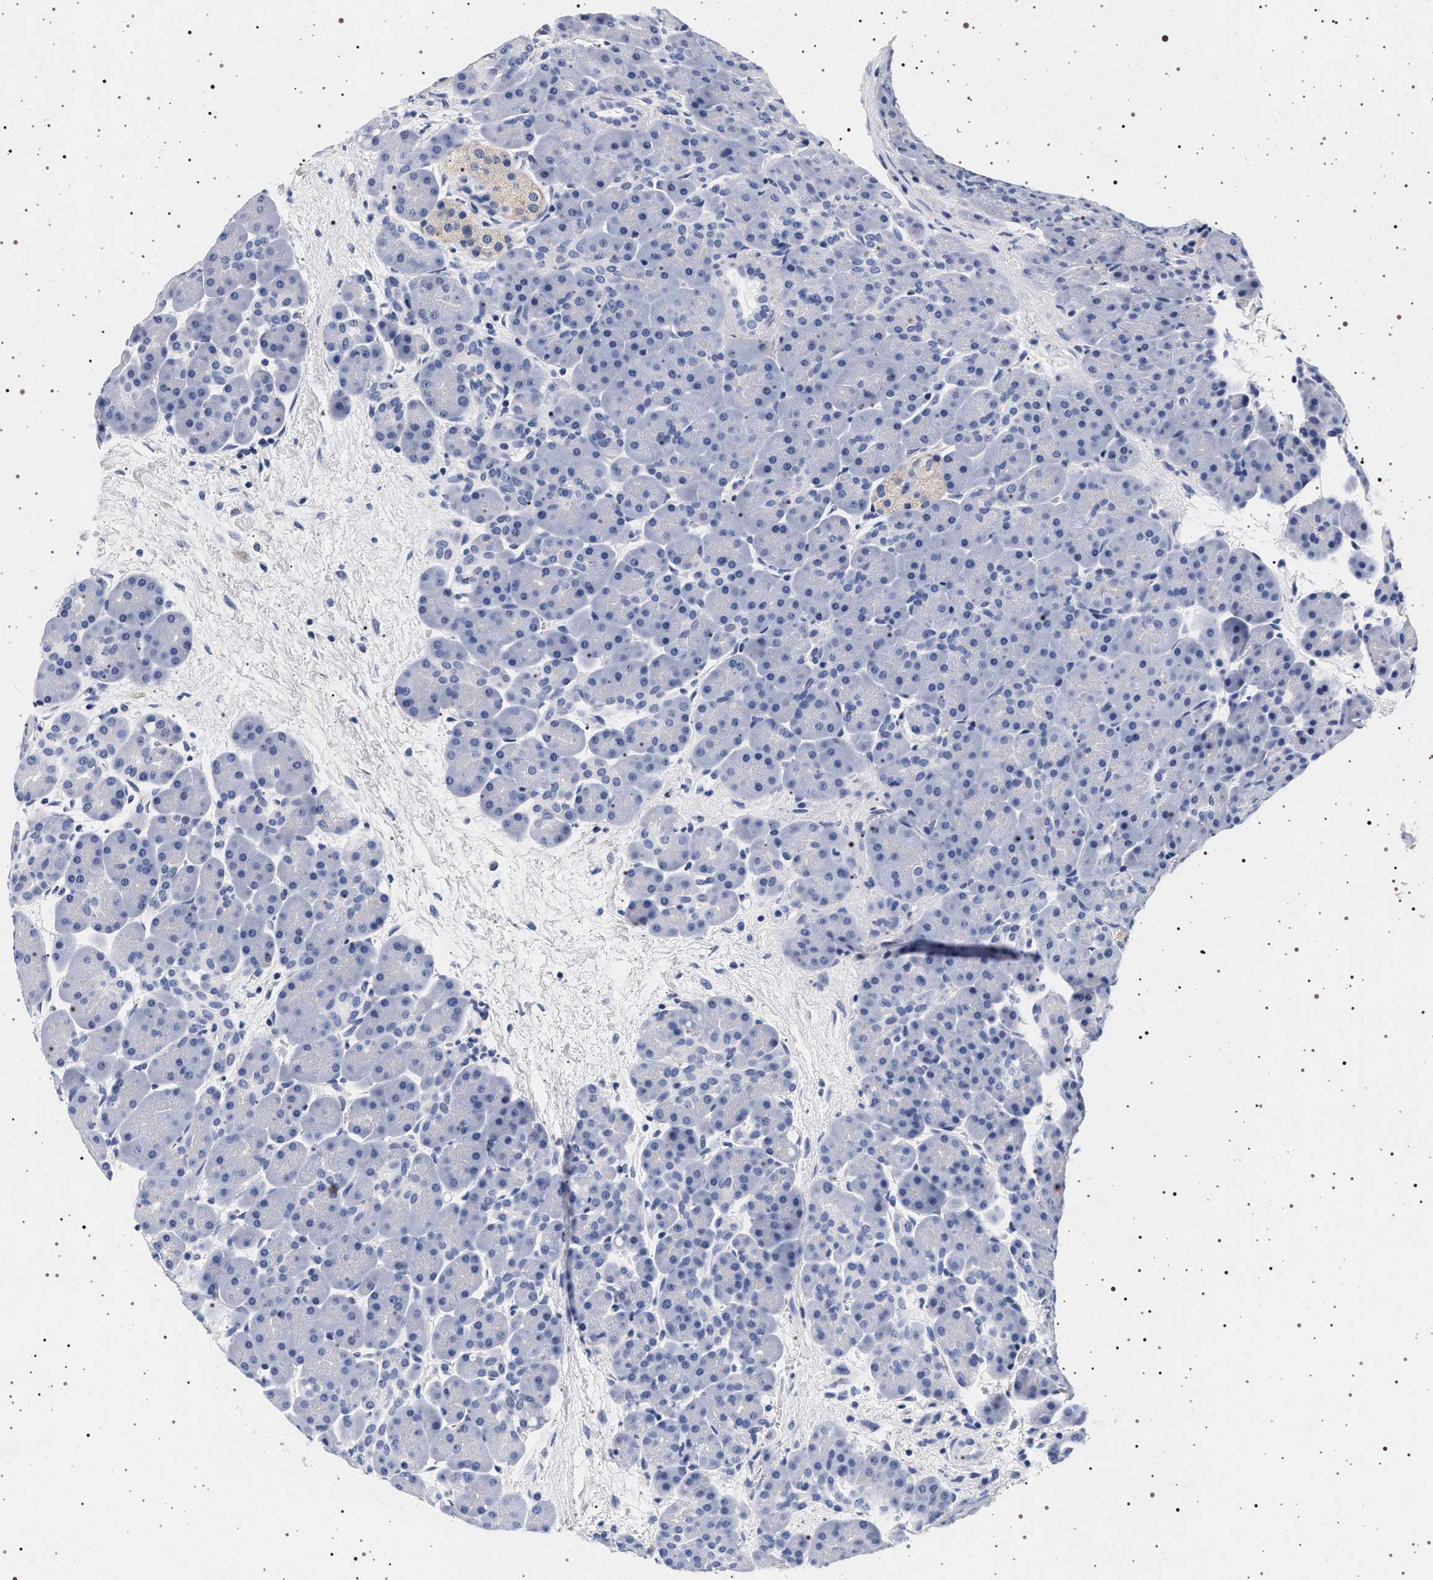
{"staining": {"intensity": "negative", "quantity": "none", "location": "none"}, "tissue": "pancreas", "cell_type": "Exocrine glandular cells", "image_type": "normal", "snomed": [{"axis": "morphology", "description": "Normal tissue, NOS"}, {"axis": "topography", "description": "Pancreas"}], "caption": "This is a histopathology image of IHC staining of normal pancreas, which shows no expression in exocrine glandular cells. (Stains: DAB (3,3'-diaminobenzidine) immunohistochemistry with hematoxylin counter stain, Microscopy: brightfield microscopy at high magnification).", "gene": "SYN1", "patient": {"sex": "male", "age": 66}}